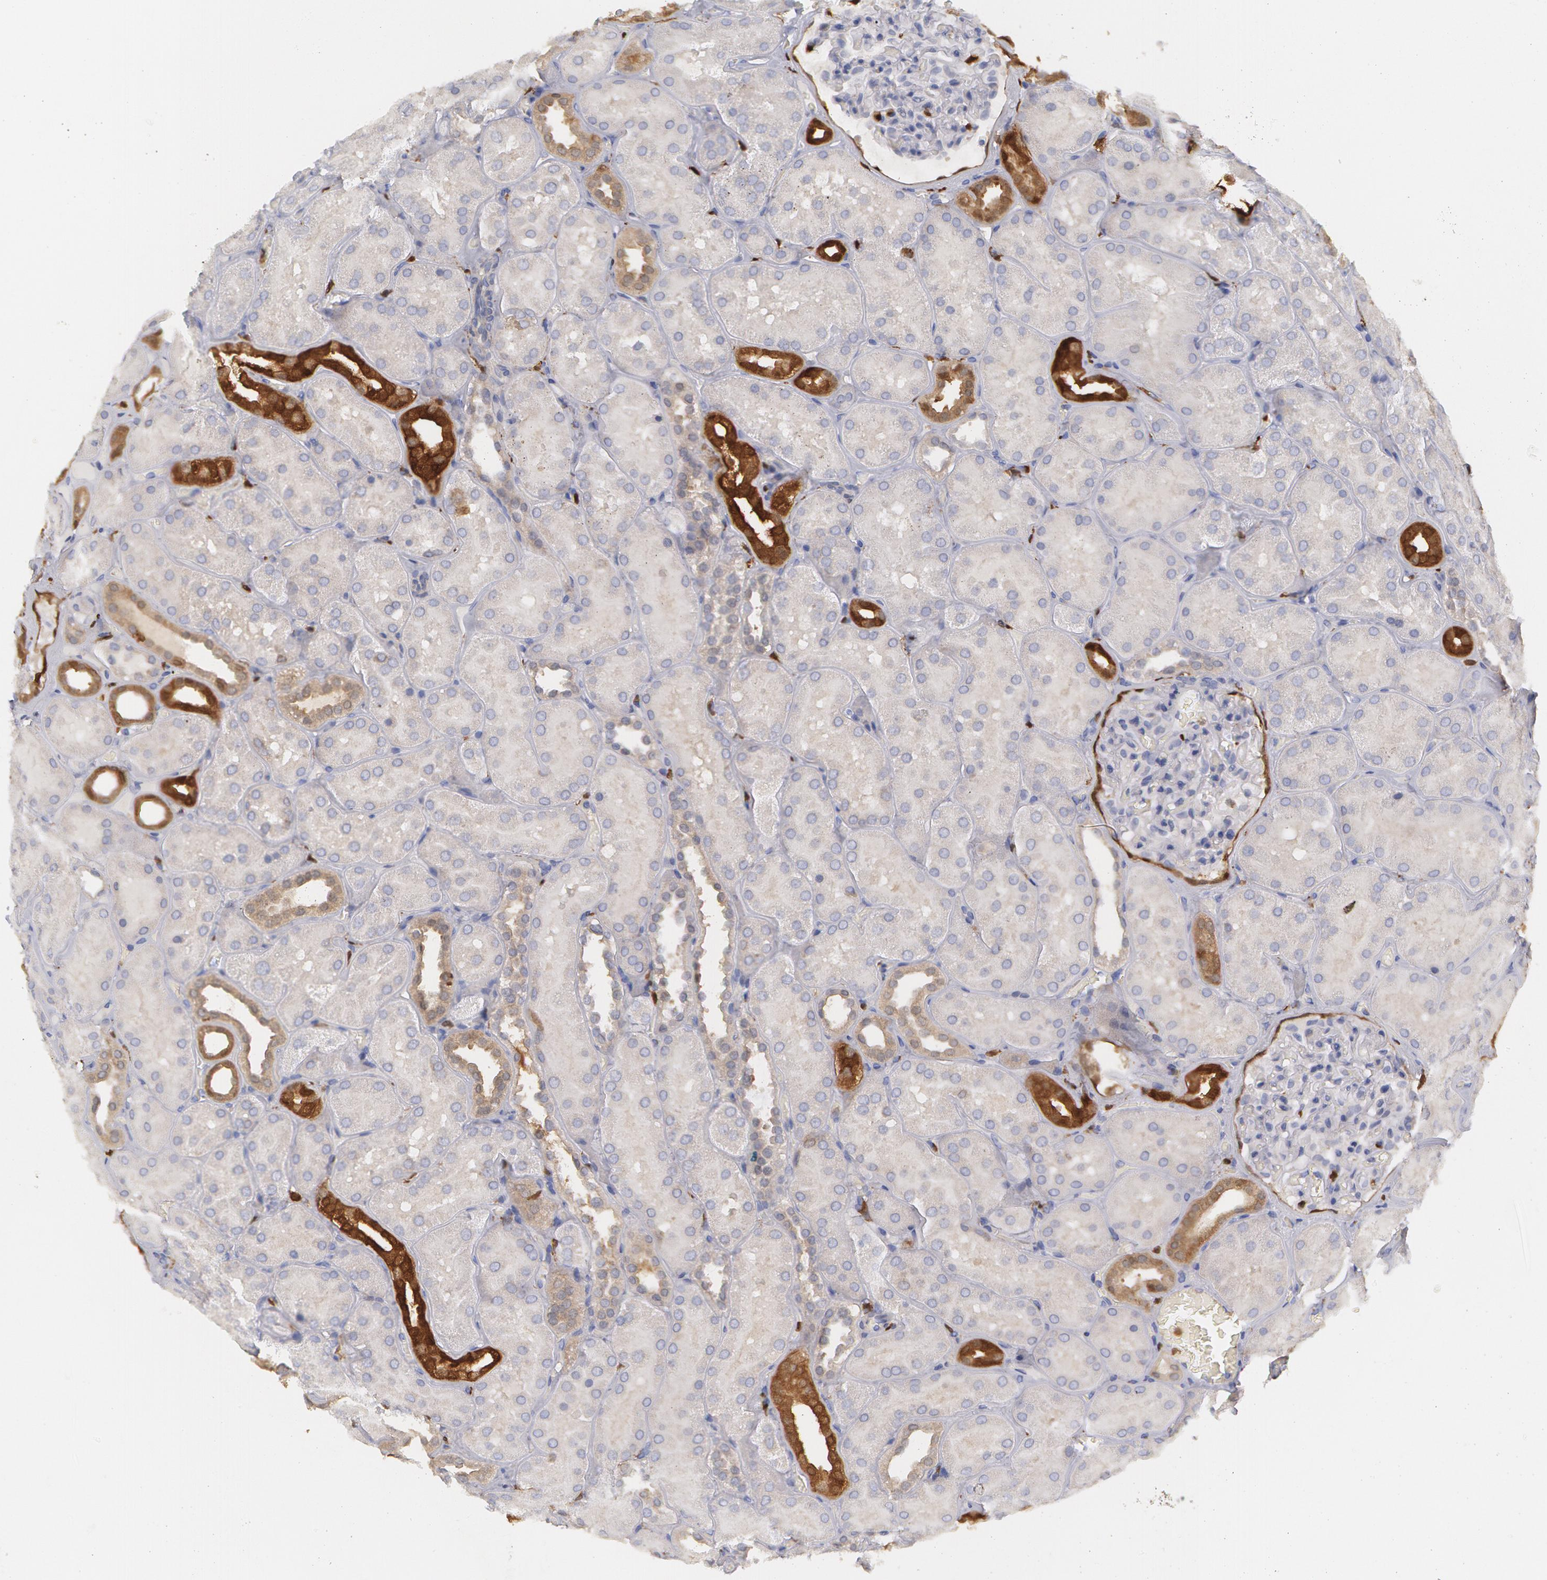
{"staining": {"intensity": "negative", "quantity": "none", "location": "none"}, "tissue": "kidney", "cell_type": "Cells in glomeruli", "image_type": "normal", "snomed": [{"axis": "morphology", "description": "Normal tissue, NOS"}, {"axis": "topography", "description": "Kidney"}], "caption": "High magnification brightfield microscopy of benign kidney stained with DAB (3,3'-diaminobenzidine) (brown) and counterstained with hematoxylin (blue): cells in glomeruli show no significant expression.", "gene": "SYK", "patient": {"sex": "male", "age": 28}}